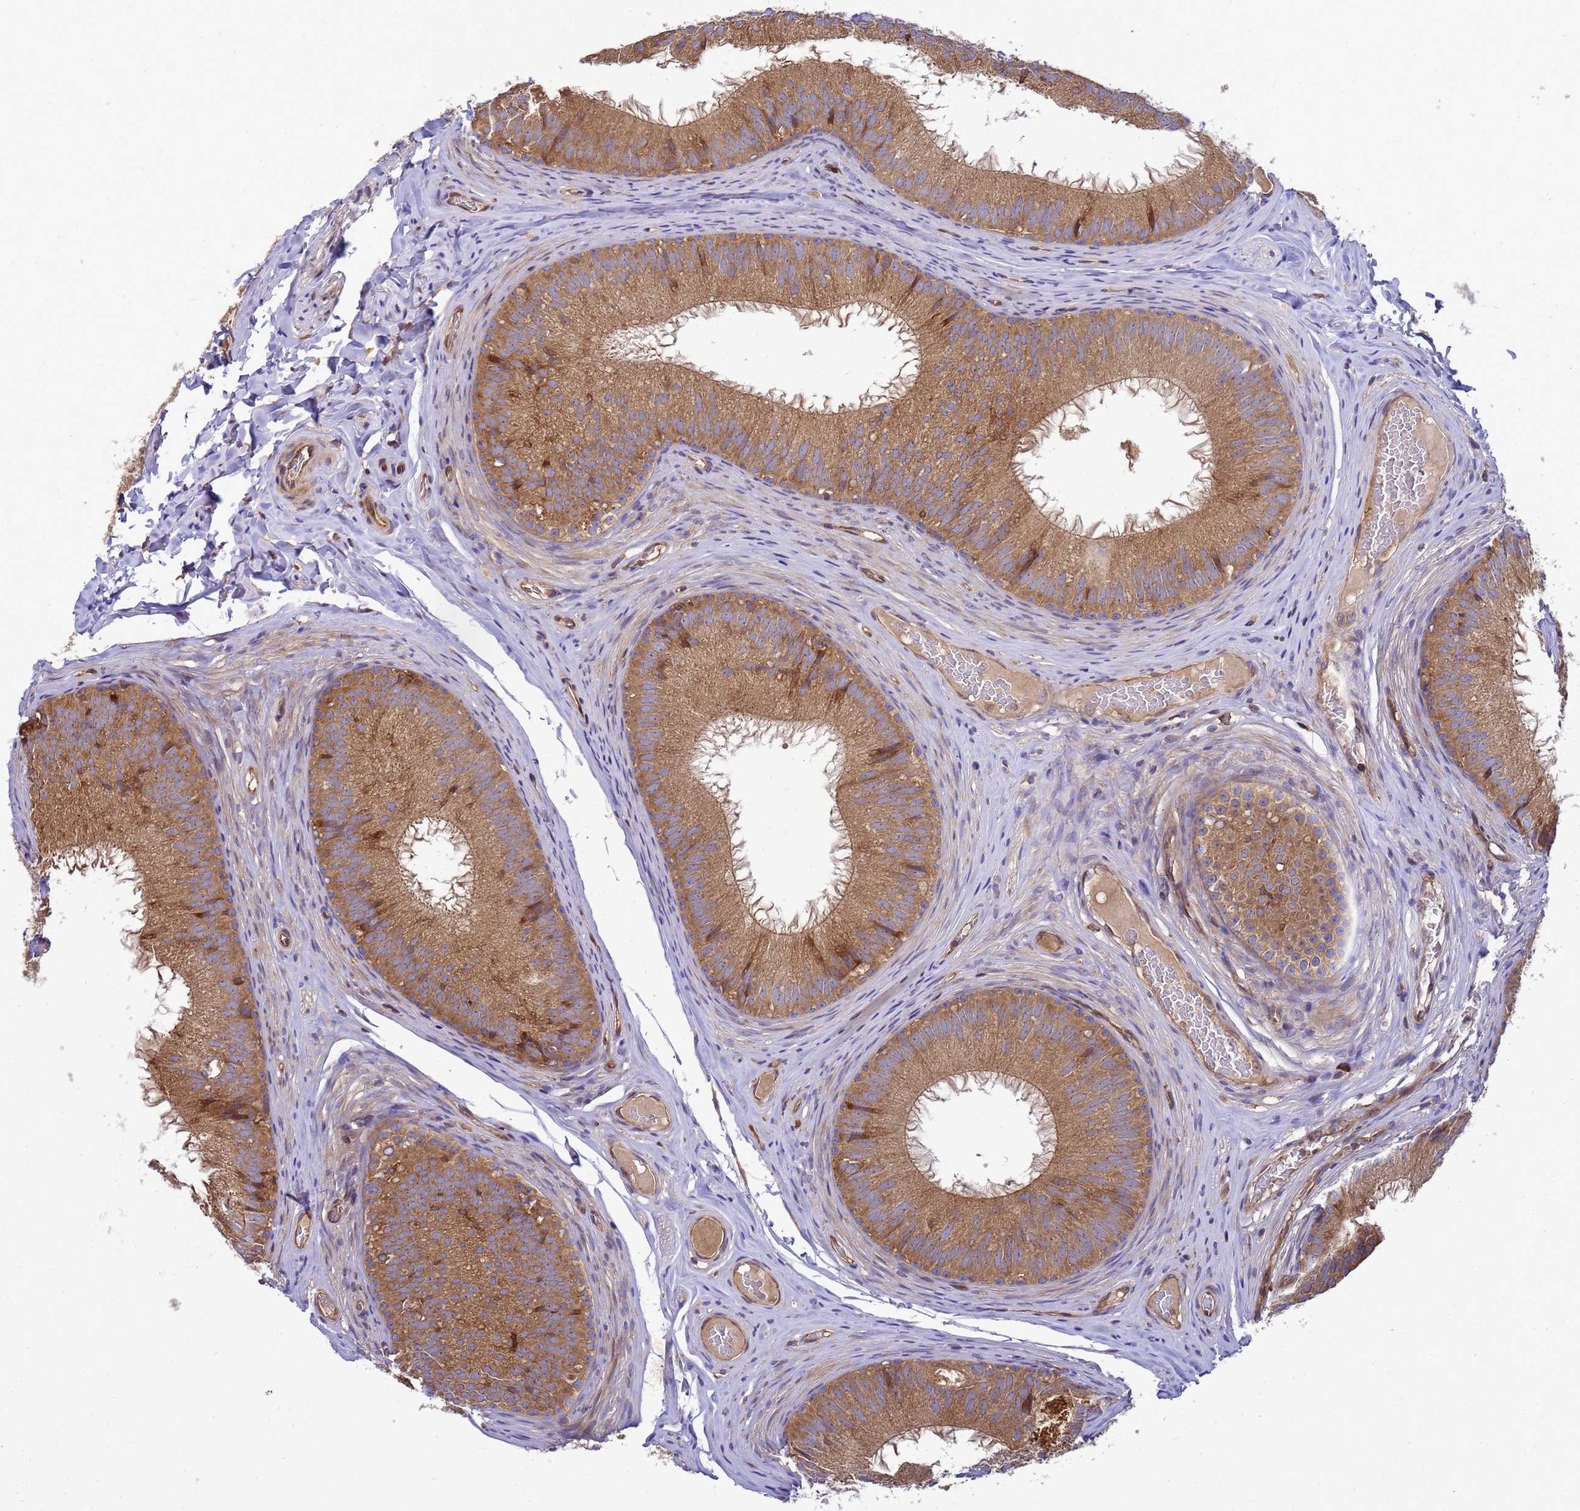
{"staining": {"intensity": "moderate", "quantity": ">75%", "location": "cytoplasmic/membranous"}, "tissue": "epididymis", "cell_type": "Glandular cells", "image_type": "normal", "snomed": [{"axis": "morphology", "description": "Normal tissue, NOS"}, {"axis": "topography", "description": "Epididymis"}], "caption": "Human epididymis stained with a brown dye displays moderate cytoplasmic/membranous positive positivity in about >75% of glandular cells.", "gene": "BECN1", "patient": {"sex": "male", "age": 34}}